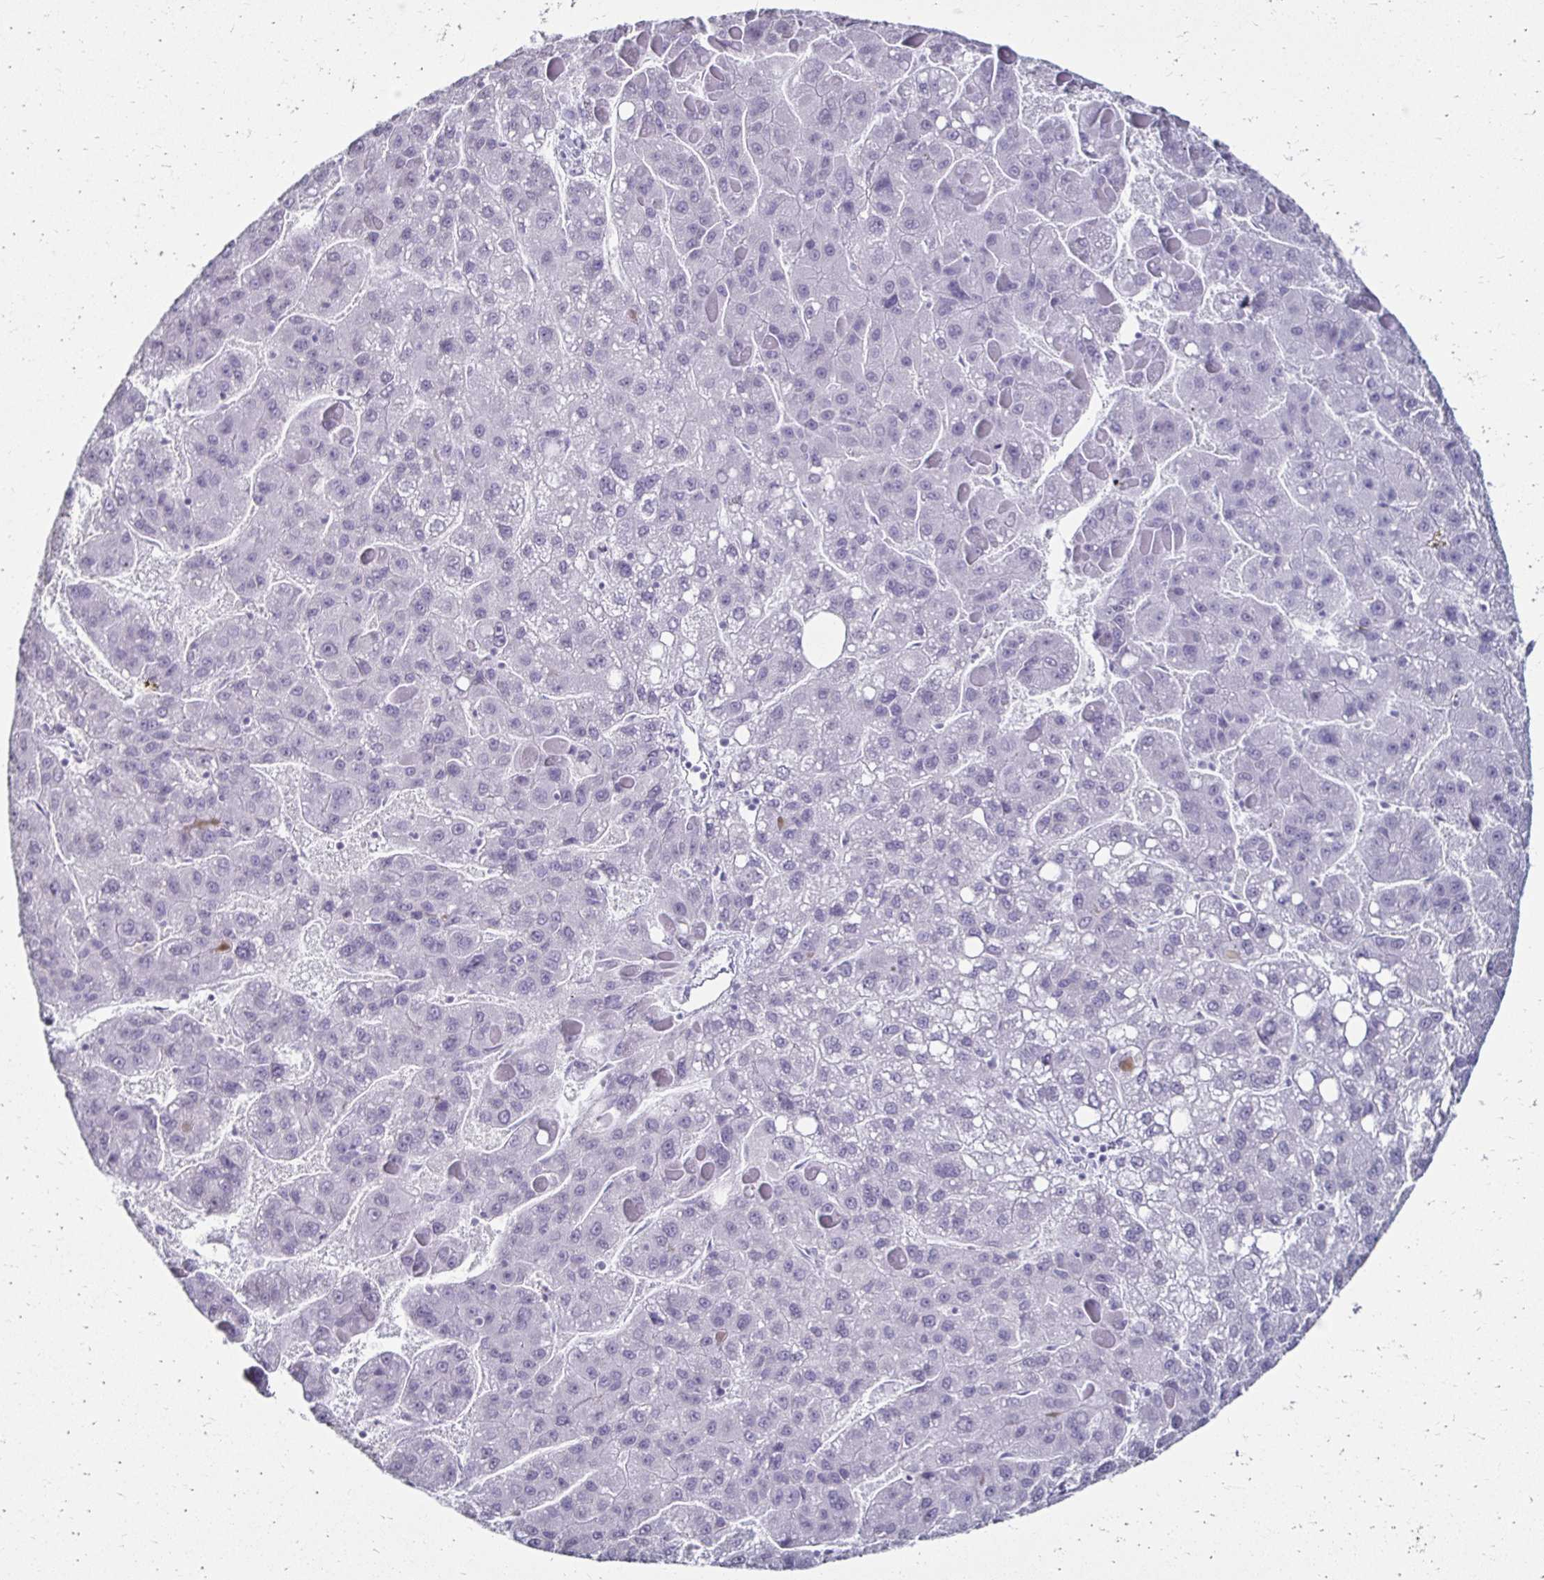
{"staining": {"intensity": "negative", "quantity": "none", "location": "none"}, "tissue": "liver cancer", "cell_type": "Tumor cells", "image_type": "cancer", "snomed": [{"axis": "morphology", "description": "Carcinoma, Hepatocellular, NOS"}, {"axis": "topography", "description": "Liver"}], "caption": "Liver cancer was stained to show a protein in brown. There is no significant positivity in tumor cells.", "gene": "TOMM34", "patient": {"sex": "female", "age": 82}}